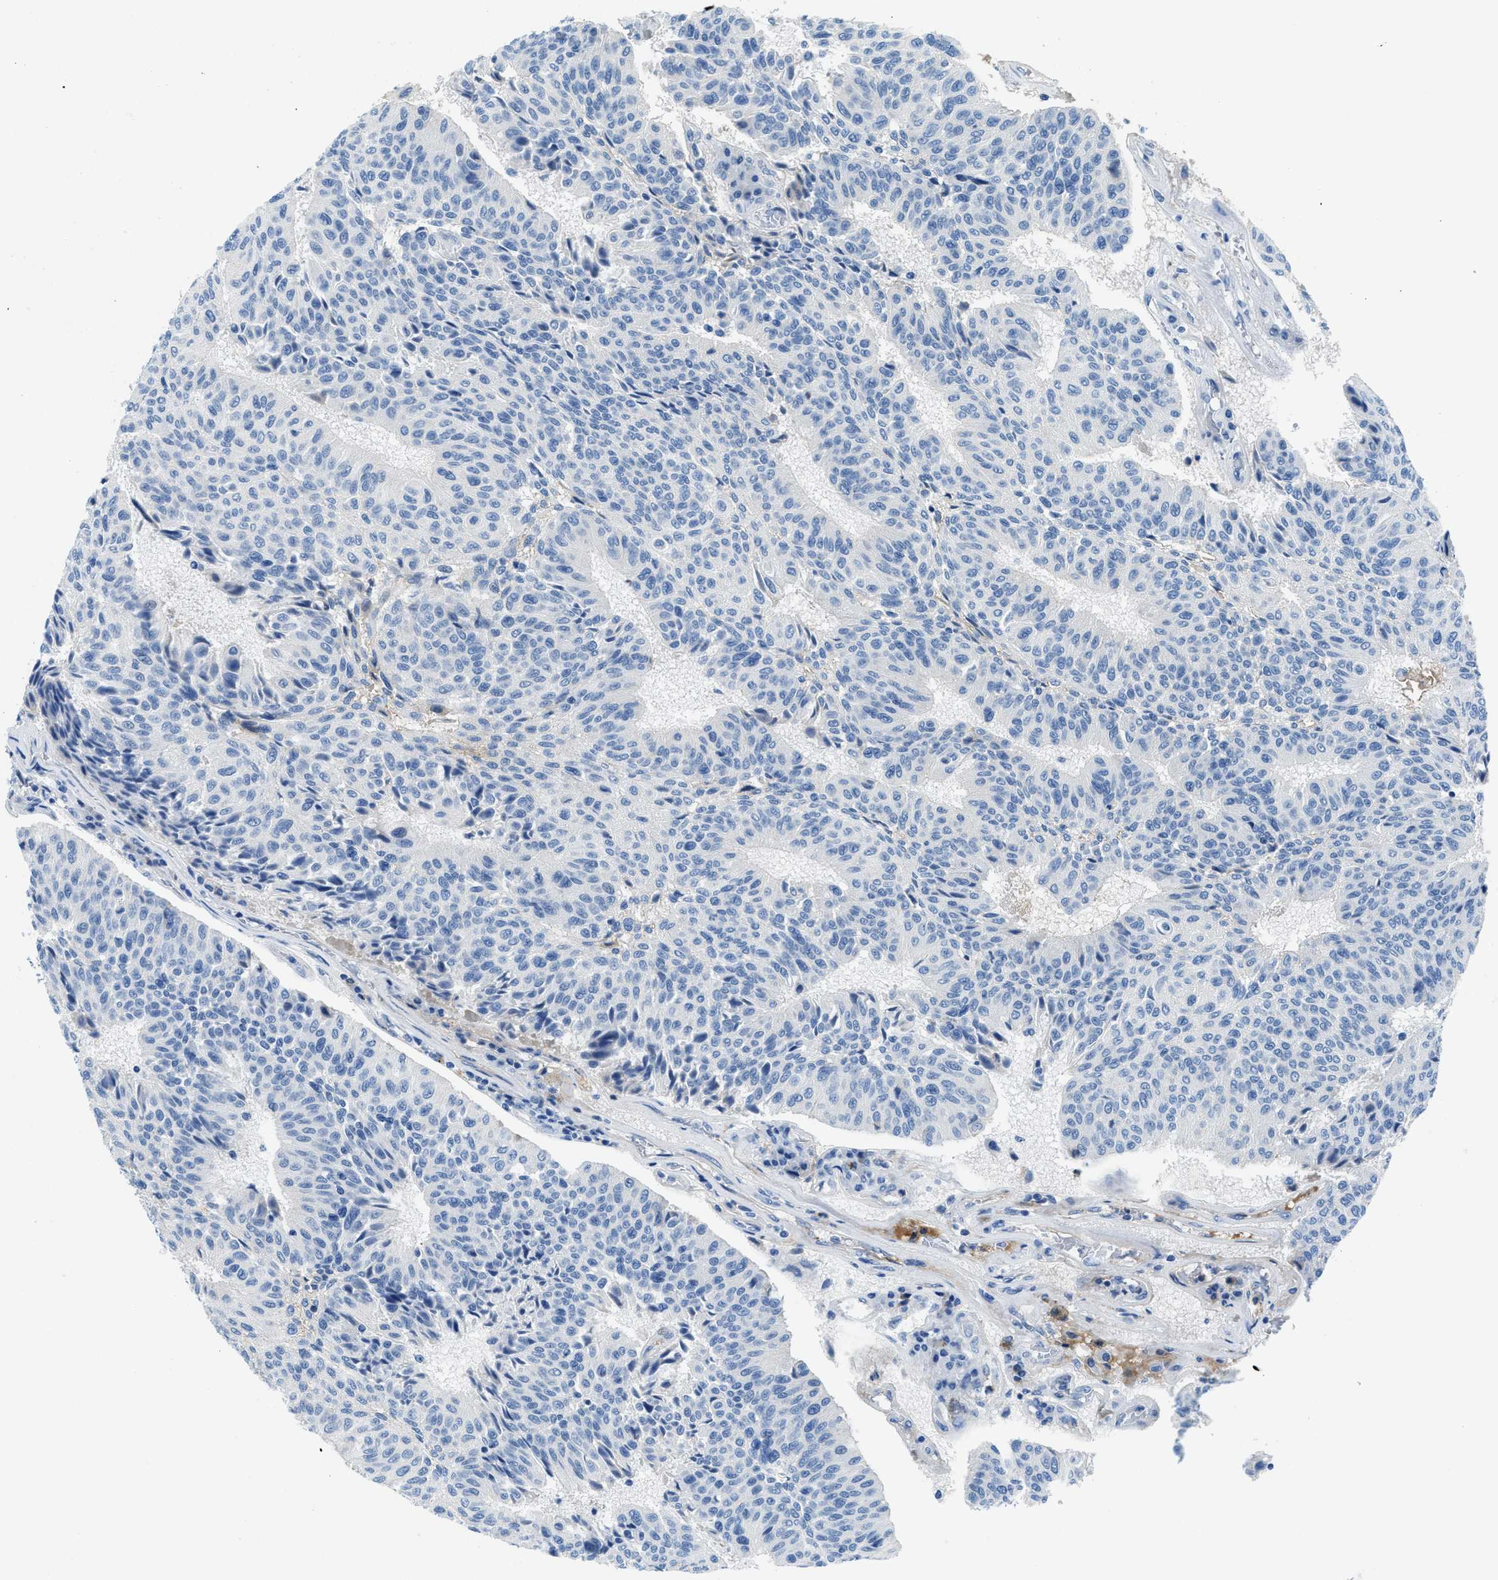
{"staining": {"intensity": "negative", "quantity": "none", "location": "none"}, "tissue": "urothelial cancer", "cell_type": "Tumor cells", "image_type": "cancer", "snomed": [{"axis": "morphology", "description": "Urothelial carcinoma, High grade"}, {"axis": "topography", "description": "Urinary bladder"}], "caption": "There is no significant positivity in tumor cells of urothelial cancer.", "gene": "MBL2", "patient": {"sex": "male", "age": 66}}